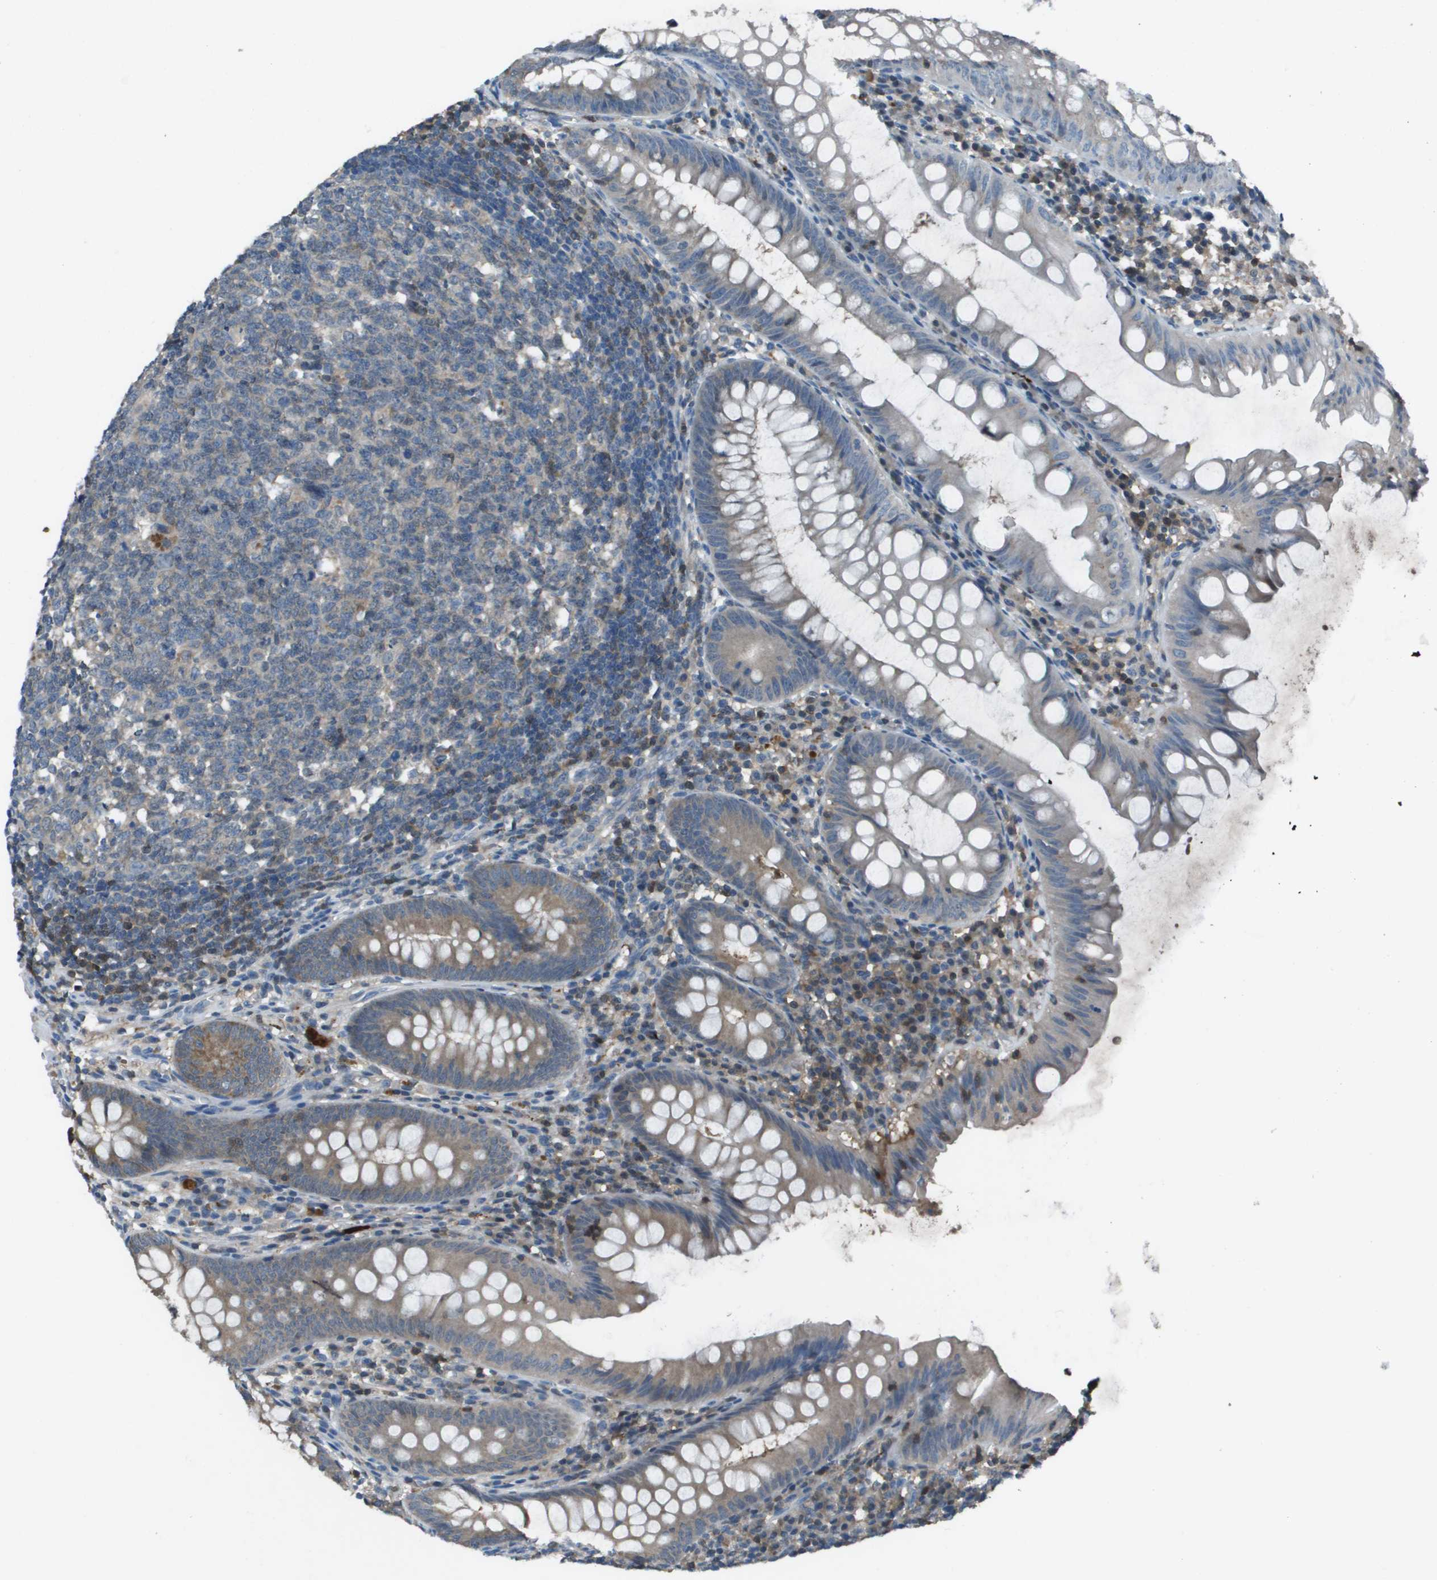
{"staining": {"intensity": "weak", "quantity": "25%-75%", "location": "cytoplasmic/membranous"}, "tissue": "appendix", "cell_type": "Glandular cells", "image_type": "normal", "snomed": [{"axis": "morphology", "description": "Normal tissue, NOS"}, {"axis": "topography", "description": "Appendix"}], "caption": "High-magnification brightfield microscopy of unremarkable appendix stained with DAB (3,3'-diaminobenzidine) (brown) and counterstained with hematoxylin (blue). glandular cells exhibit weak cytoplasmic/membranous positivity is identified in approximately25%-75% of cells.", "gene": "CAMK4", "patient": {"sex": "male", "age": 56}}